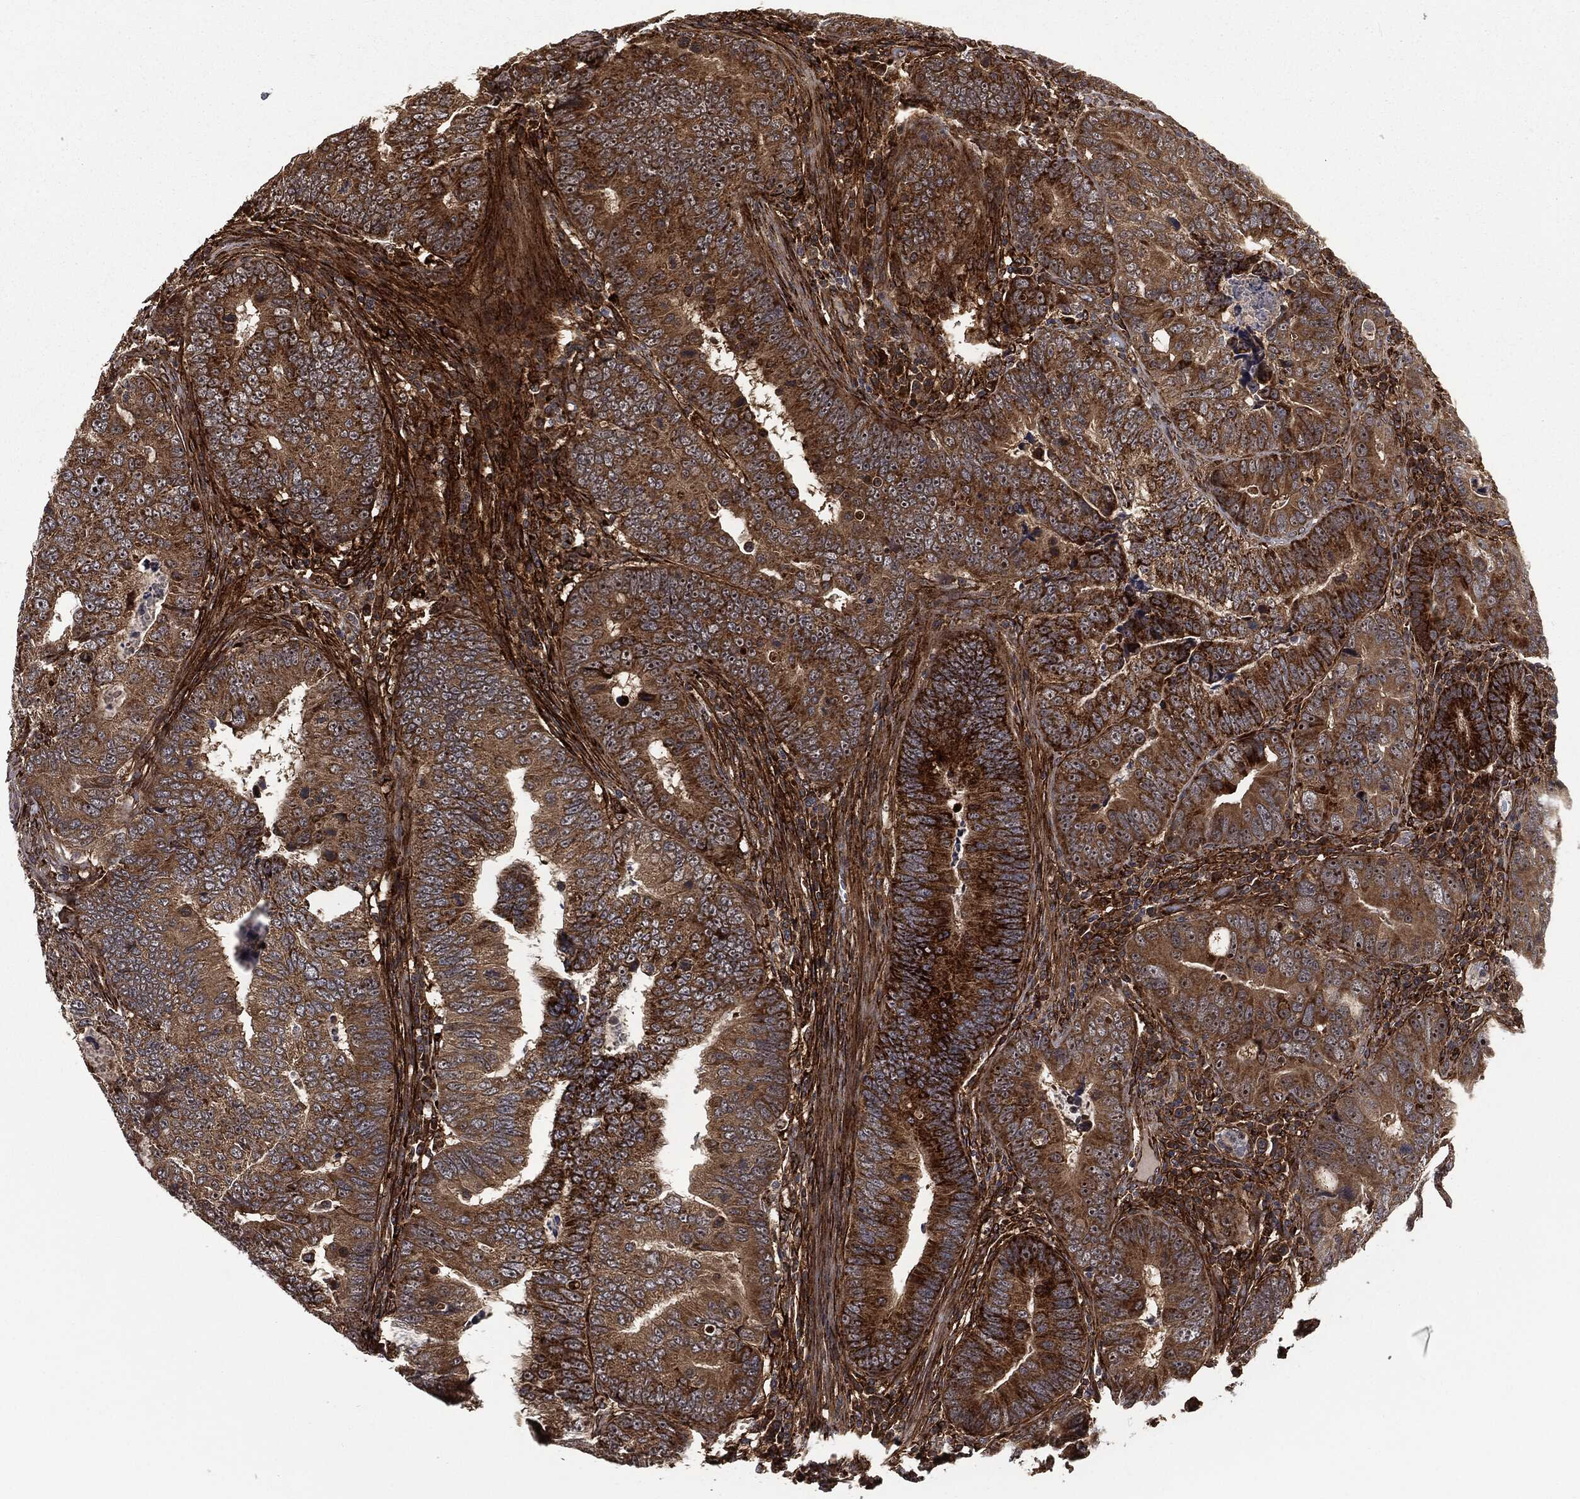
{"staining": {"intensity": "strong", "quantity": ">75%", "location": "cytoplasmic/membranous"}, "tissue": "colorectal cancer", "cell_type": "Tumor cells", "image_type": "cancer", "snomed": [{"axis": "morphology", "description": "Adenocarcinoma, NOS"}, {"axis": "topography", "description": "Colon"}], "caption": "The immunohistochemical stain shows strong cytoplasmic/membranous staining in tumor cells of adenocarcinoma (colorectal) tissue.", "gene": "RFTN1", "patient": {"sex": "female", "age": 72}}